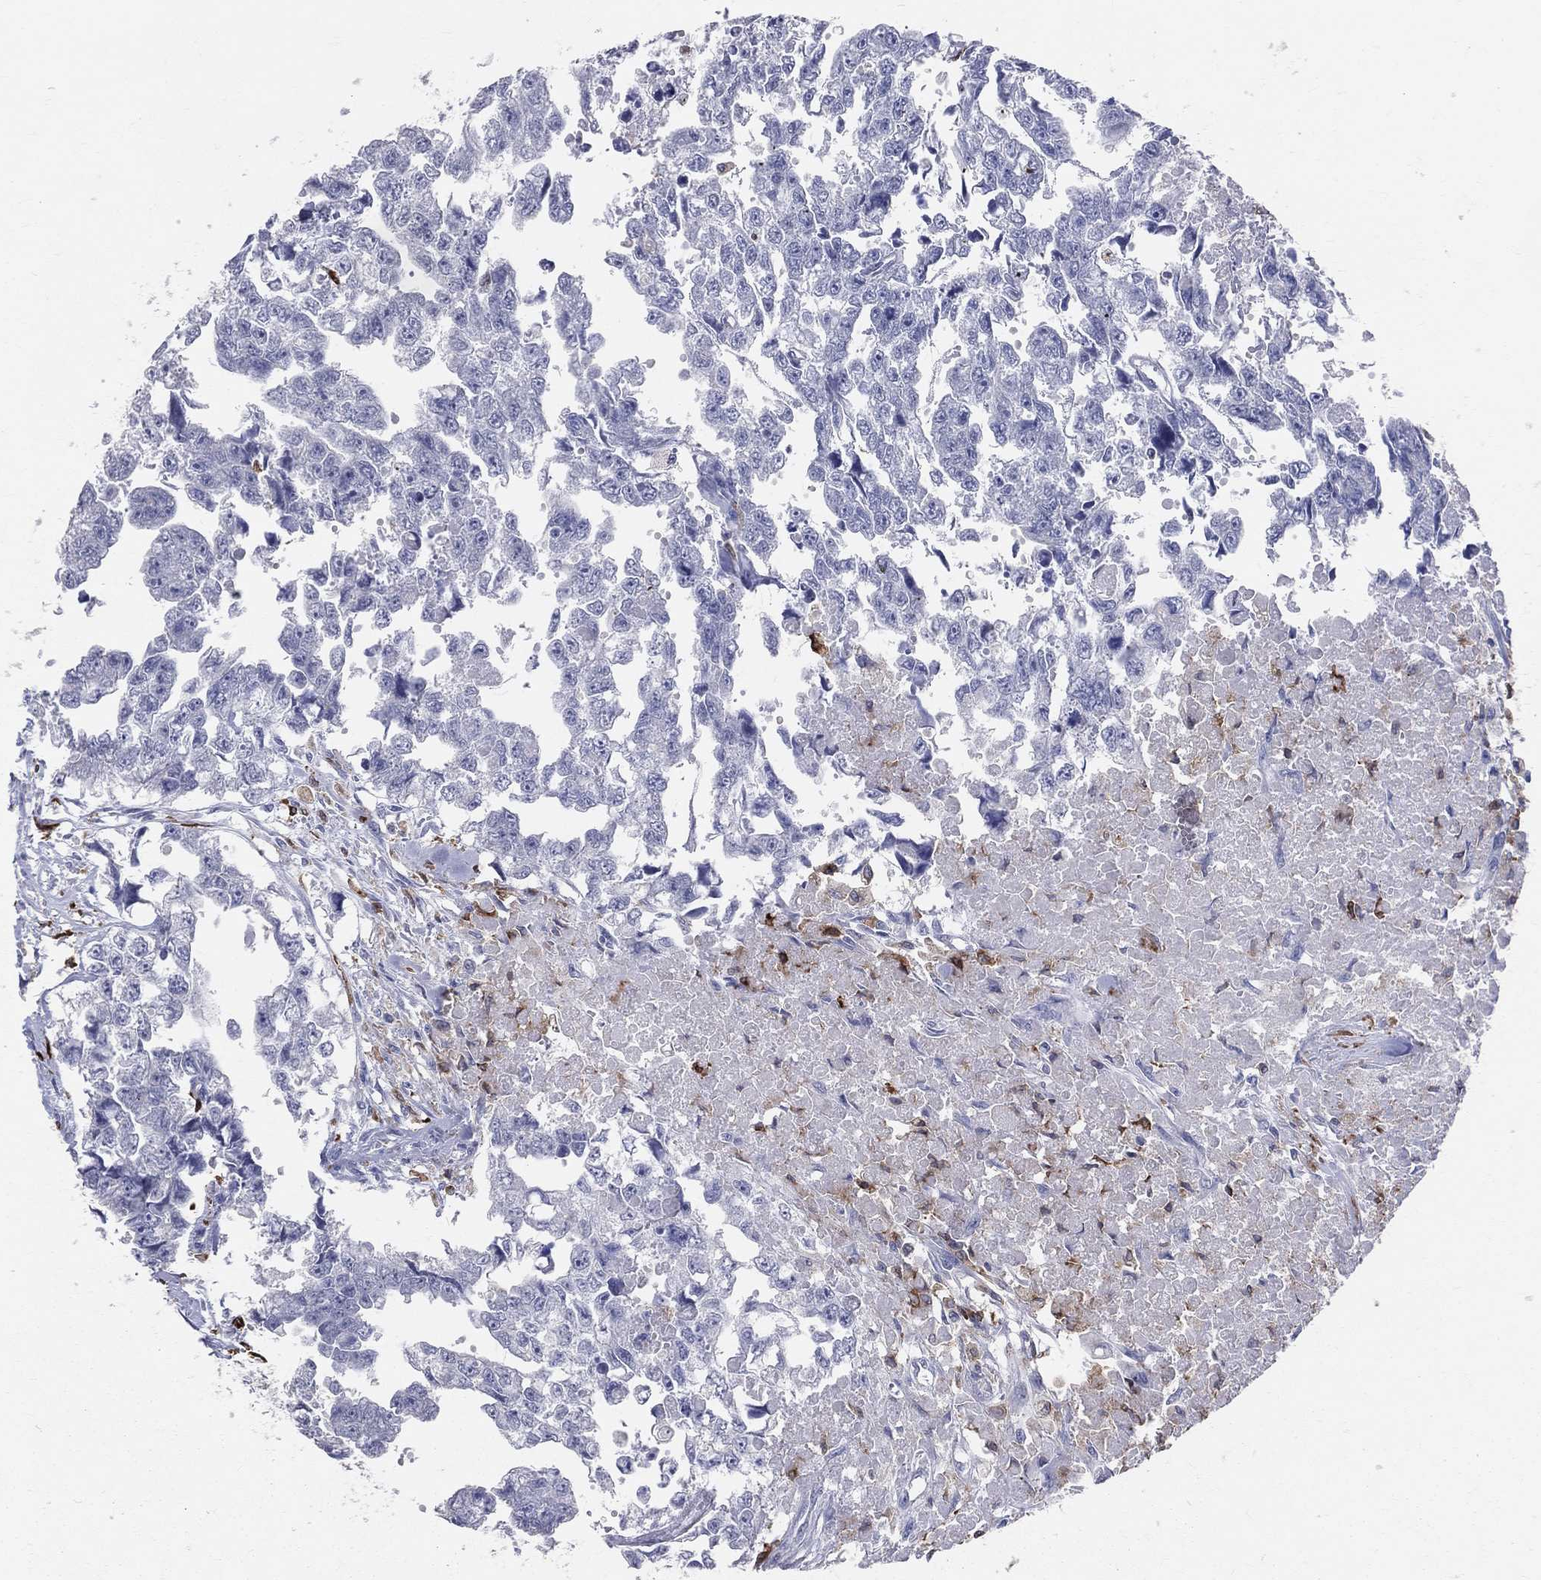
{"staining": {"intensity": "negative", "quantity": "none", "location": "none"}, "tissue": "testis cancer", "cell_type": "Tumor cells", "image_type": "cancer", "snomed": [{"axis": "morphology", "description": "Carcinoma, Embryonal, NOS"}, {"axis": "morphology", "description": "Teratoma, malignant, NOS"}, {"axis": "topography", "description": "Testis"}], "caption": "High power microscopy photomicrograph of an immunohistochemistry micrograph of testis cancer, revealing no significant staining in tumor cells.", "gene": "CD74", "patient": {"sex": "male", "age": 44}}